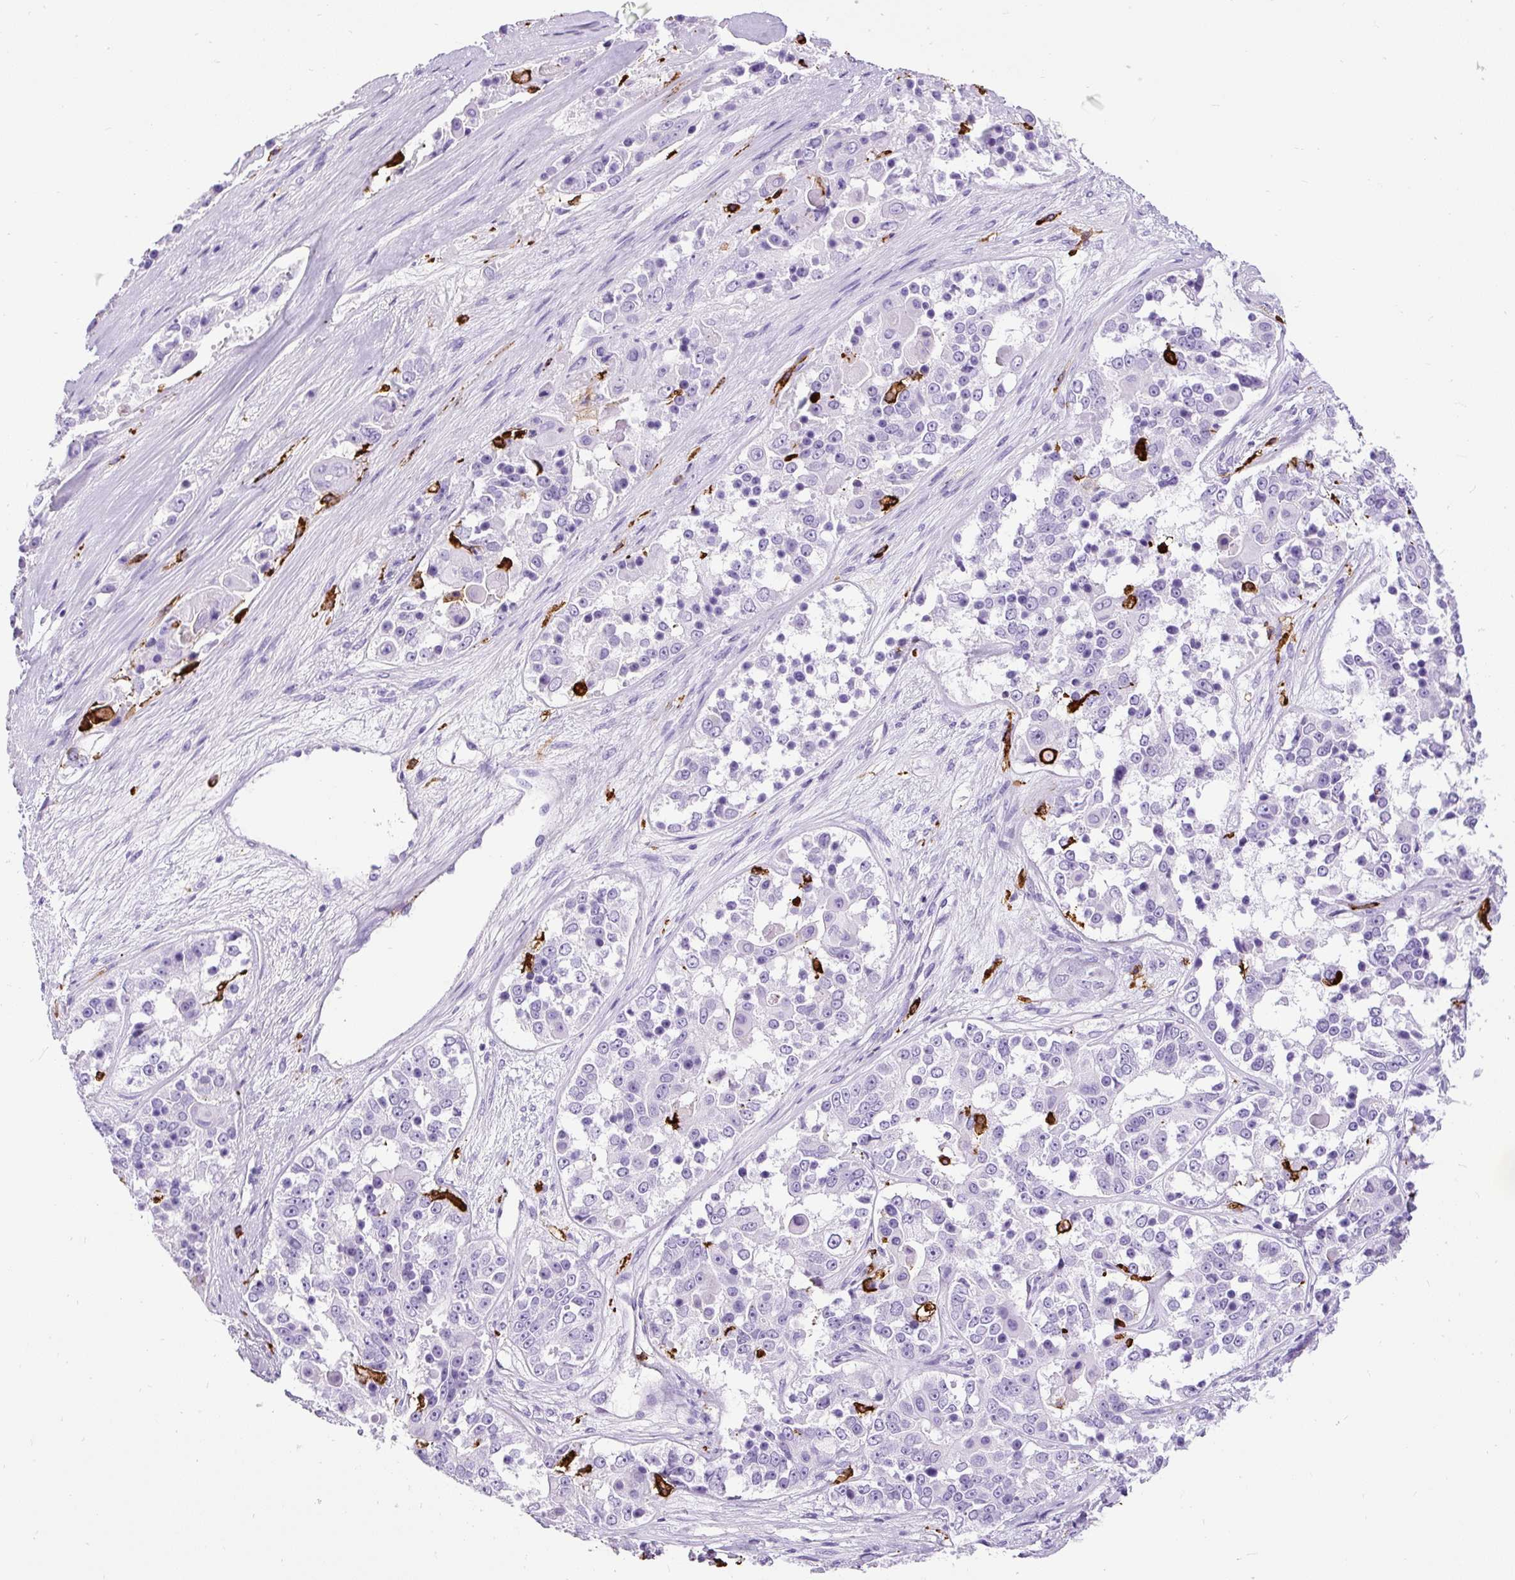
{"staining": {"intensity": "negative", "quantity": "none", "location": "none"}, "tissue": "ovarian cancer", "cell_type": "Tumor cells", "image_type": "cancer", "snomed": [{"axis": "morphology", "description": "Carcinoma, endometroid"}, {"axis": "topography", "description": "Ovary"}], "caption": "This histopathology image is of ovarian cancer stained with immunohistochemistry to label a protein in brown with the nuclei are counter-stained blue. There is no expression in tumor cells.", "gene": "HLA-DRA", "patient": {"sex": "female", "age": 51}}